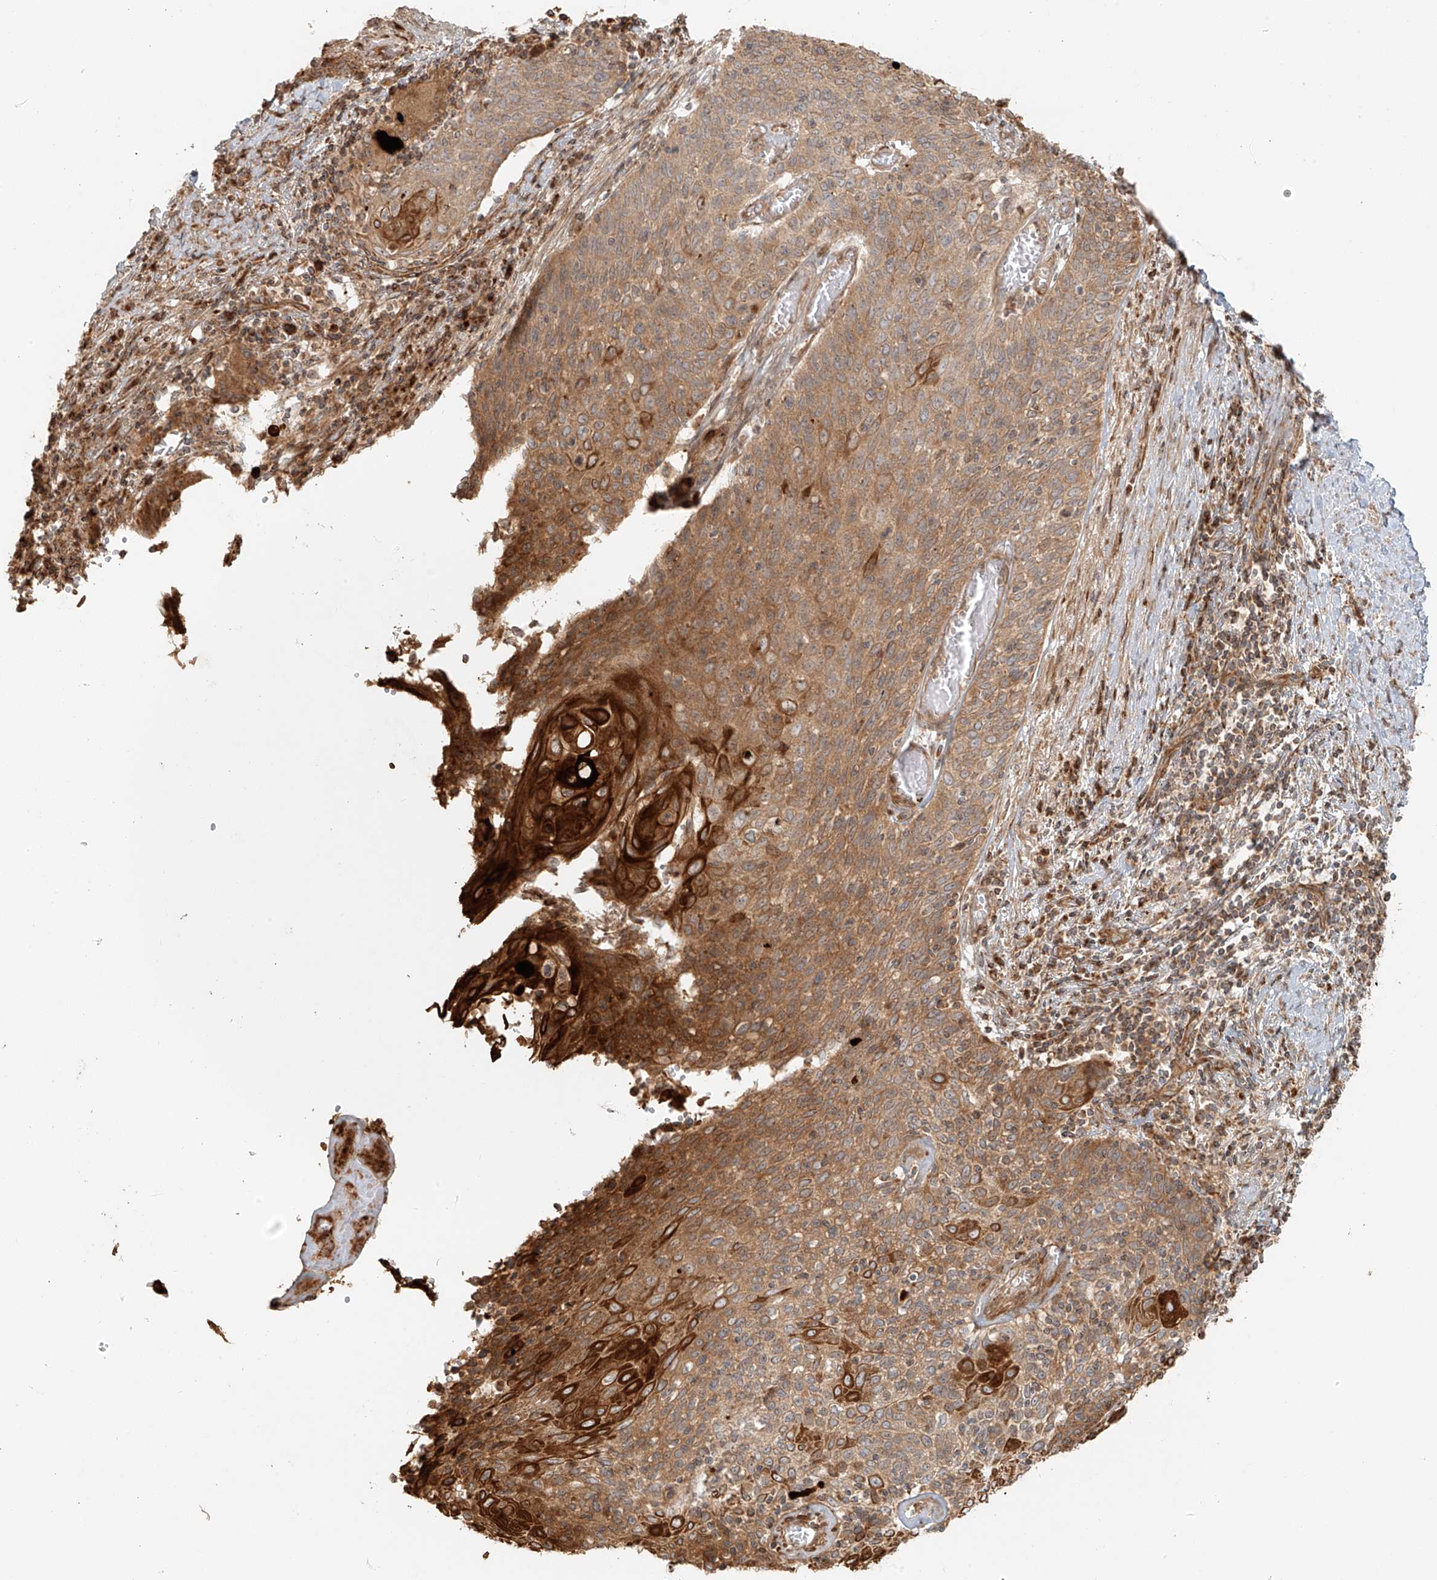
{"staining": {"intensity": "strong", "quantity": ">75%", "location": "cytoplasmic/membranous"}, "tissue": "cervical cancer", "cell_type": "Tumor cells", "image_type": "cancer", "snomed": [{"axis": "morphology", "description": "Squamous cell carcinoma, NOS"}, {"axis": "topography", "description": "Cervix"}], "caption": "This micrograph displays cervical cancer stained with immunohistochemistry (IHC) to label a protein in brown. The cytoplasmic/membranous of tumor cells show strong positivity for the protein. Nuclei are counter-stained blue.", "gene": "MIPEP", "patient": {"sex": "female", "age": 39}}